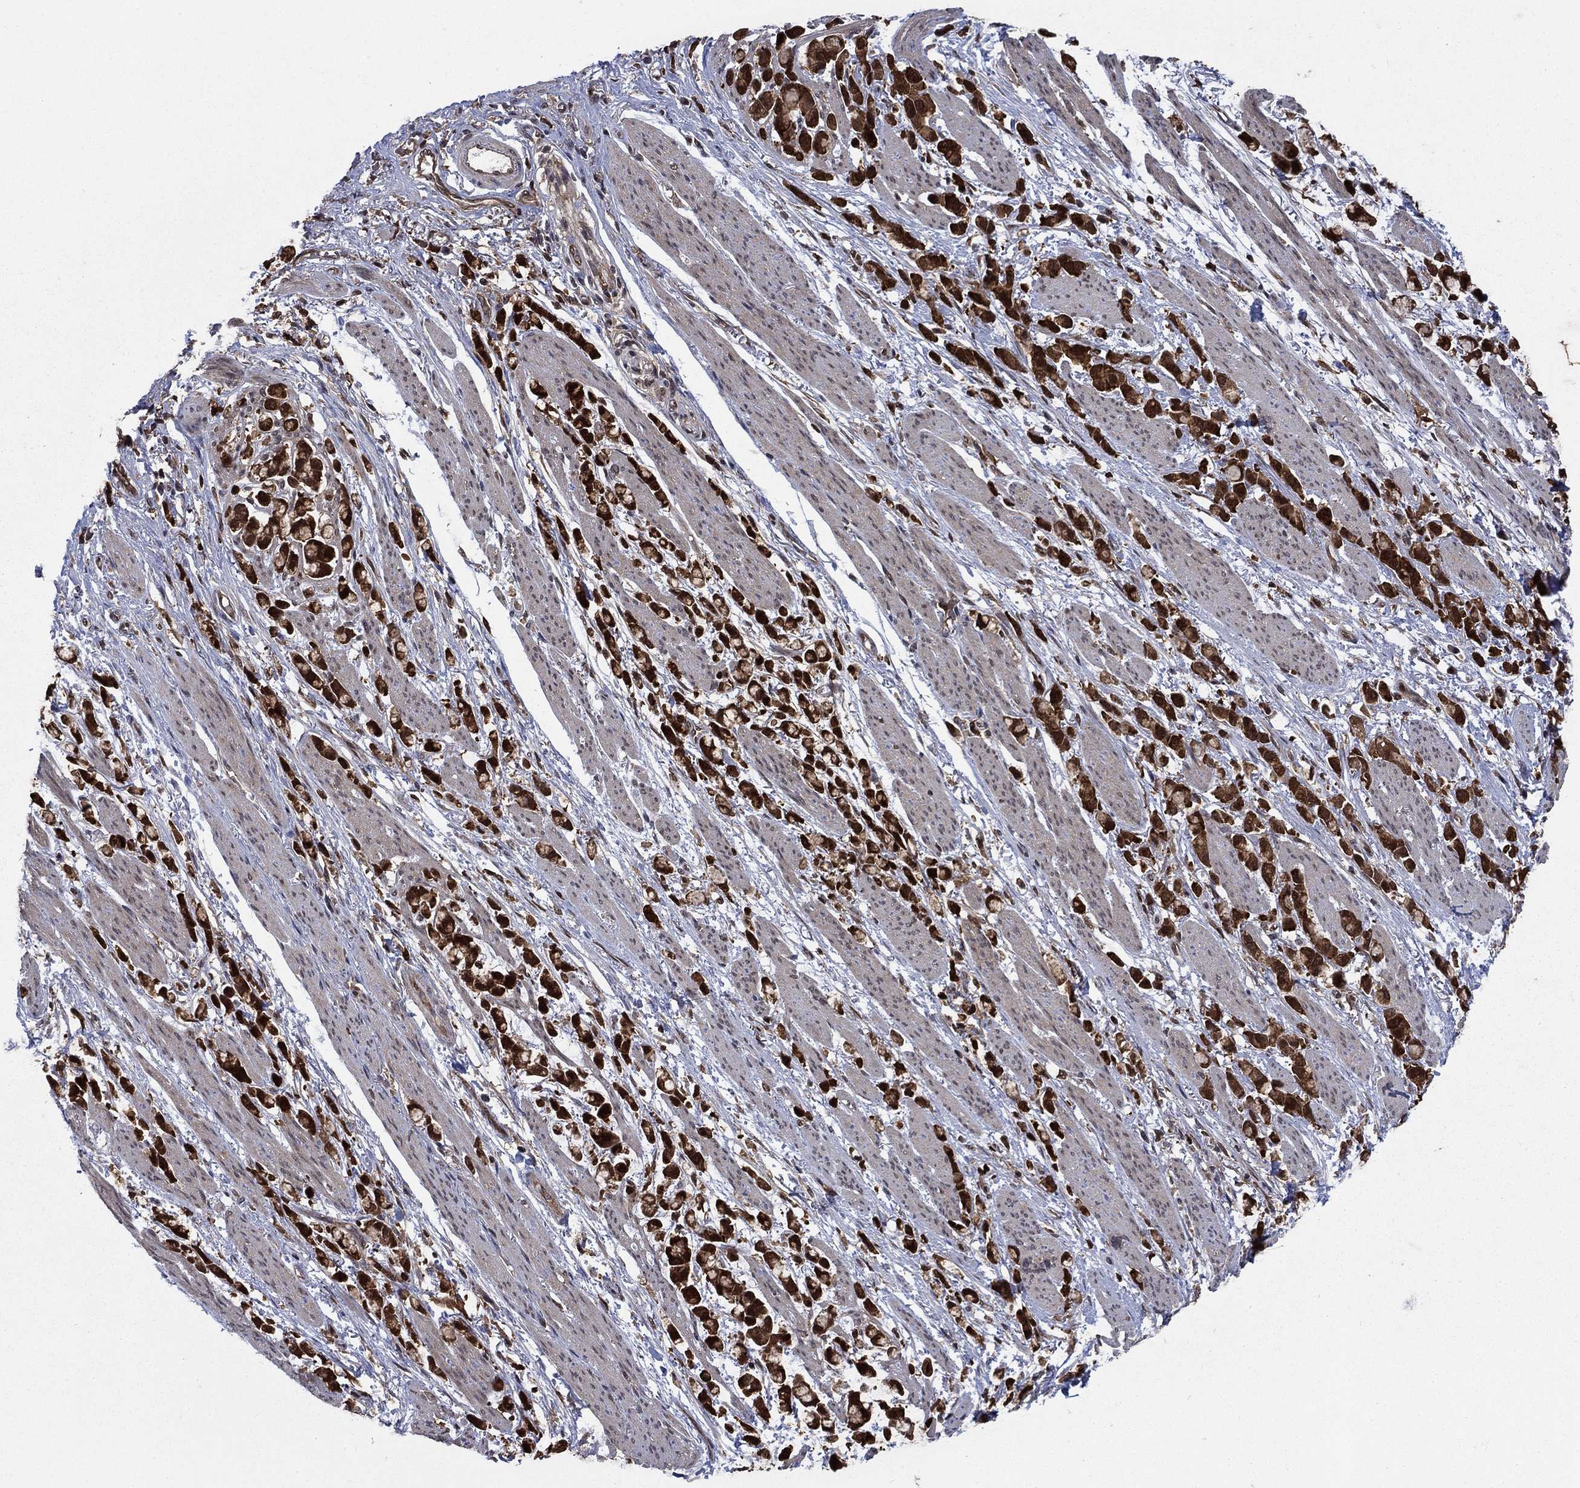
{"staining": {"intensity": "strong", "quantity": ">75%", "location": "cytoplasmic/membranous"}, "tissue": "stomach cancer", "cell_type": "Tumor cells", "image_type": "cancer", "snomed": [{"axis": "morphology", "description": "Adenocarcinoma, NOS"}, {"axis": "topography", "description": "Stomach"}], "caption": "Immunohistochemical staining of human stomach adenocarcinoma displays high levels of strong cytoplasmic/membranous expression in approximately >75% of tumor cells.", "gene": "CACYBP", "patient": {"sex": "female", "age": 81}}